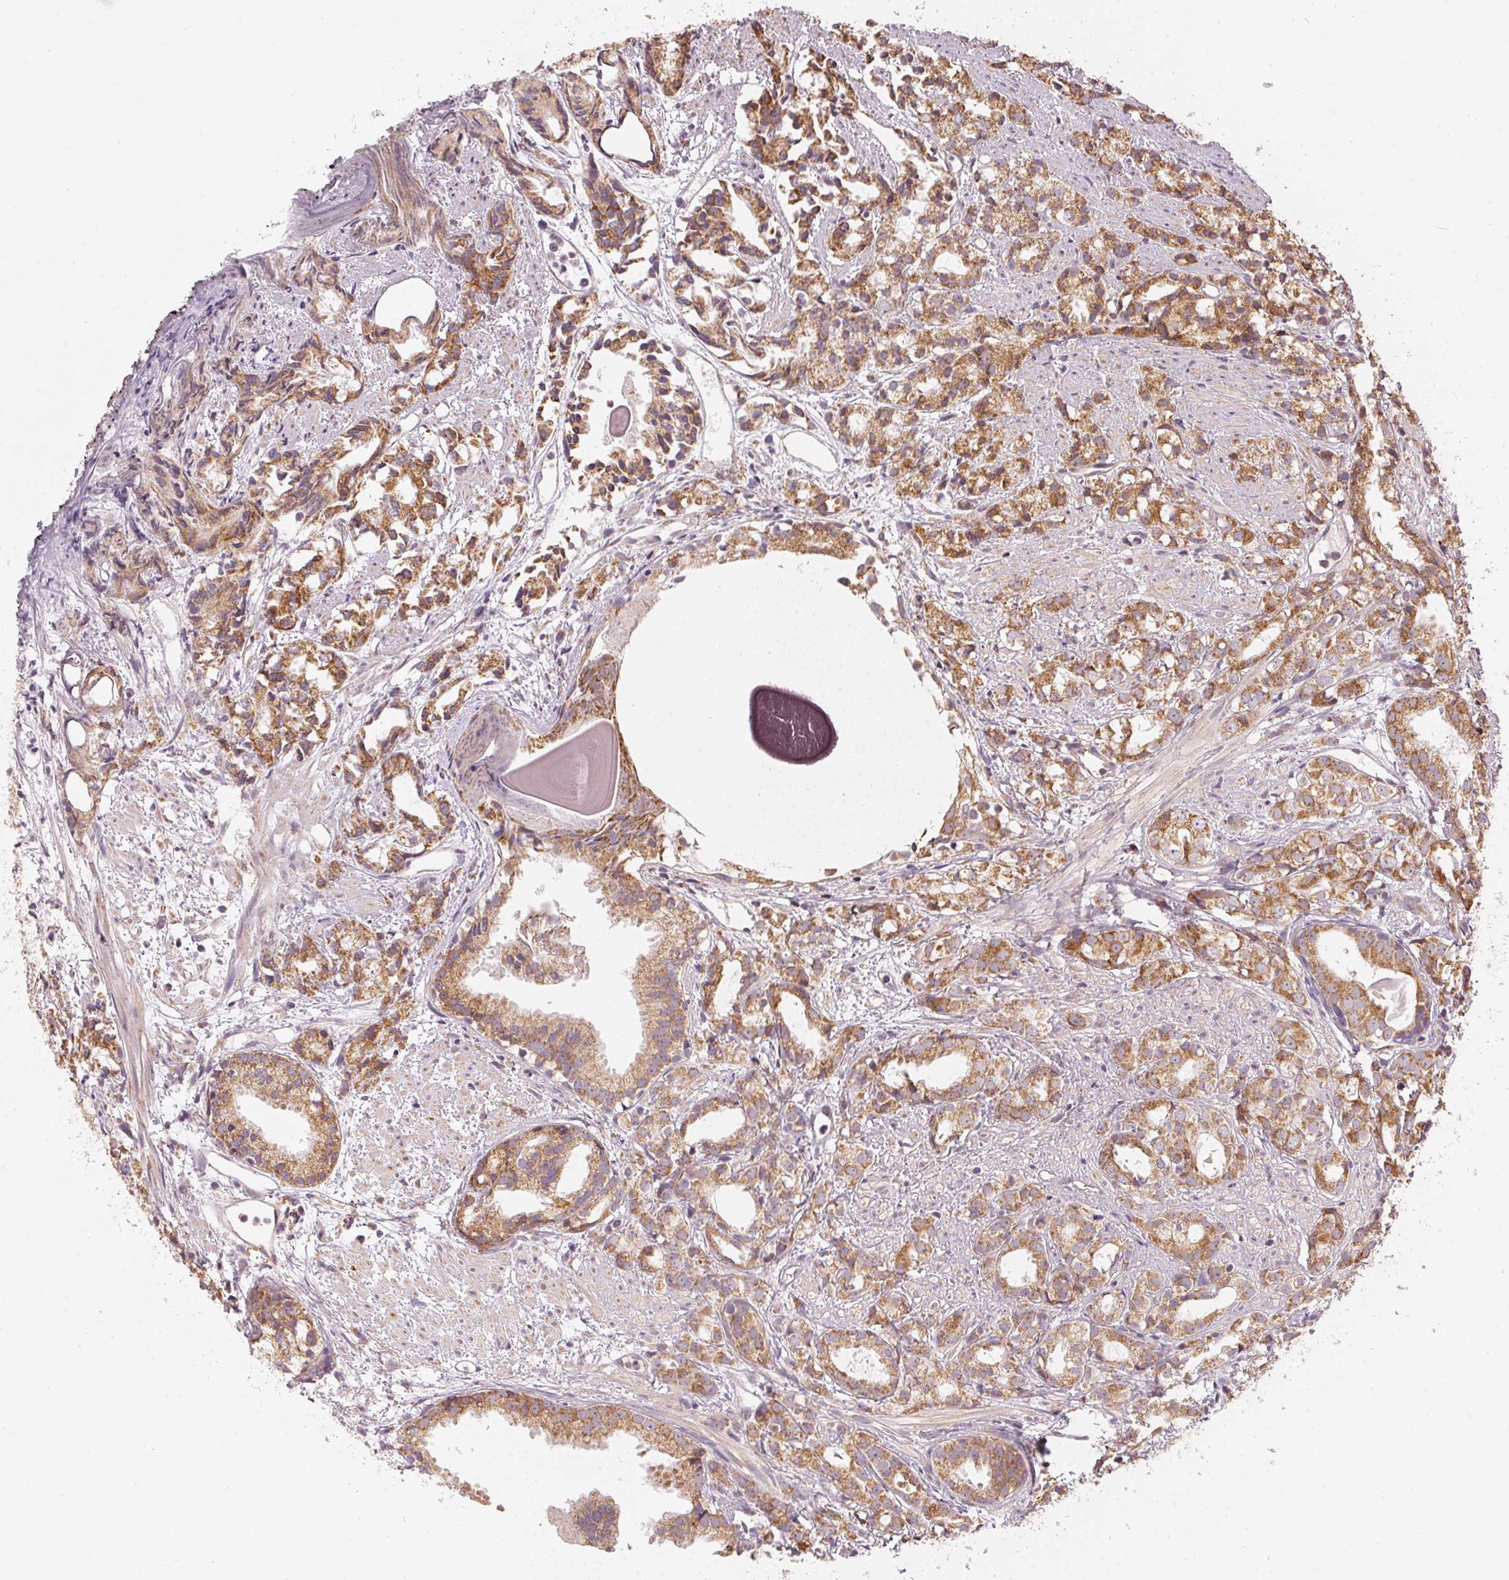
{"staining": {"intensity": "moderate", "quantity": ">75%", "location": "cytoplasmic/membranous"}, "tissue": "prostate cancer", "cell_type": "Tumor cells", "image_type": "cancer", "snomed": [{"axis": "morphology", "description": "Adenocarcinoma, High grade"}, {"axis": "topography", "description": "Prostate"}], "caption": "Protein analysis of prostate adenocarcinoma (high-grade) tissue displays moderate cytoplasmic/membranous positivity in approximately >75% of tumor cells.", "gene": "MATCAP1", "patient": {"sex": "male", "age": 79}}